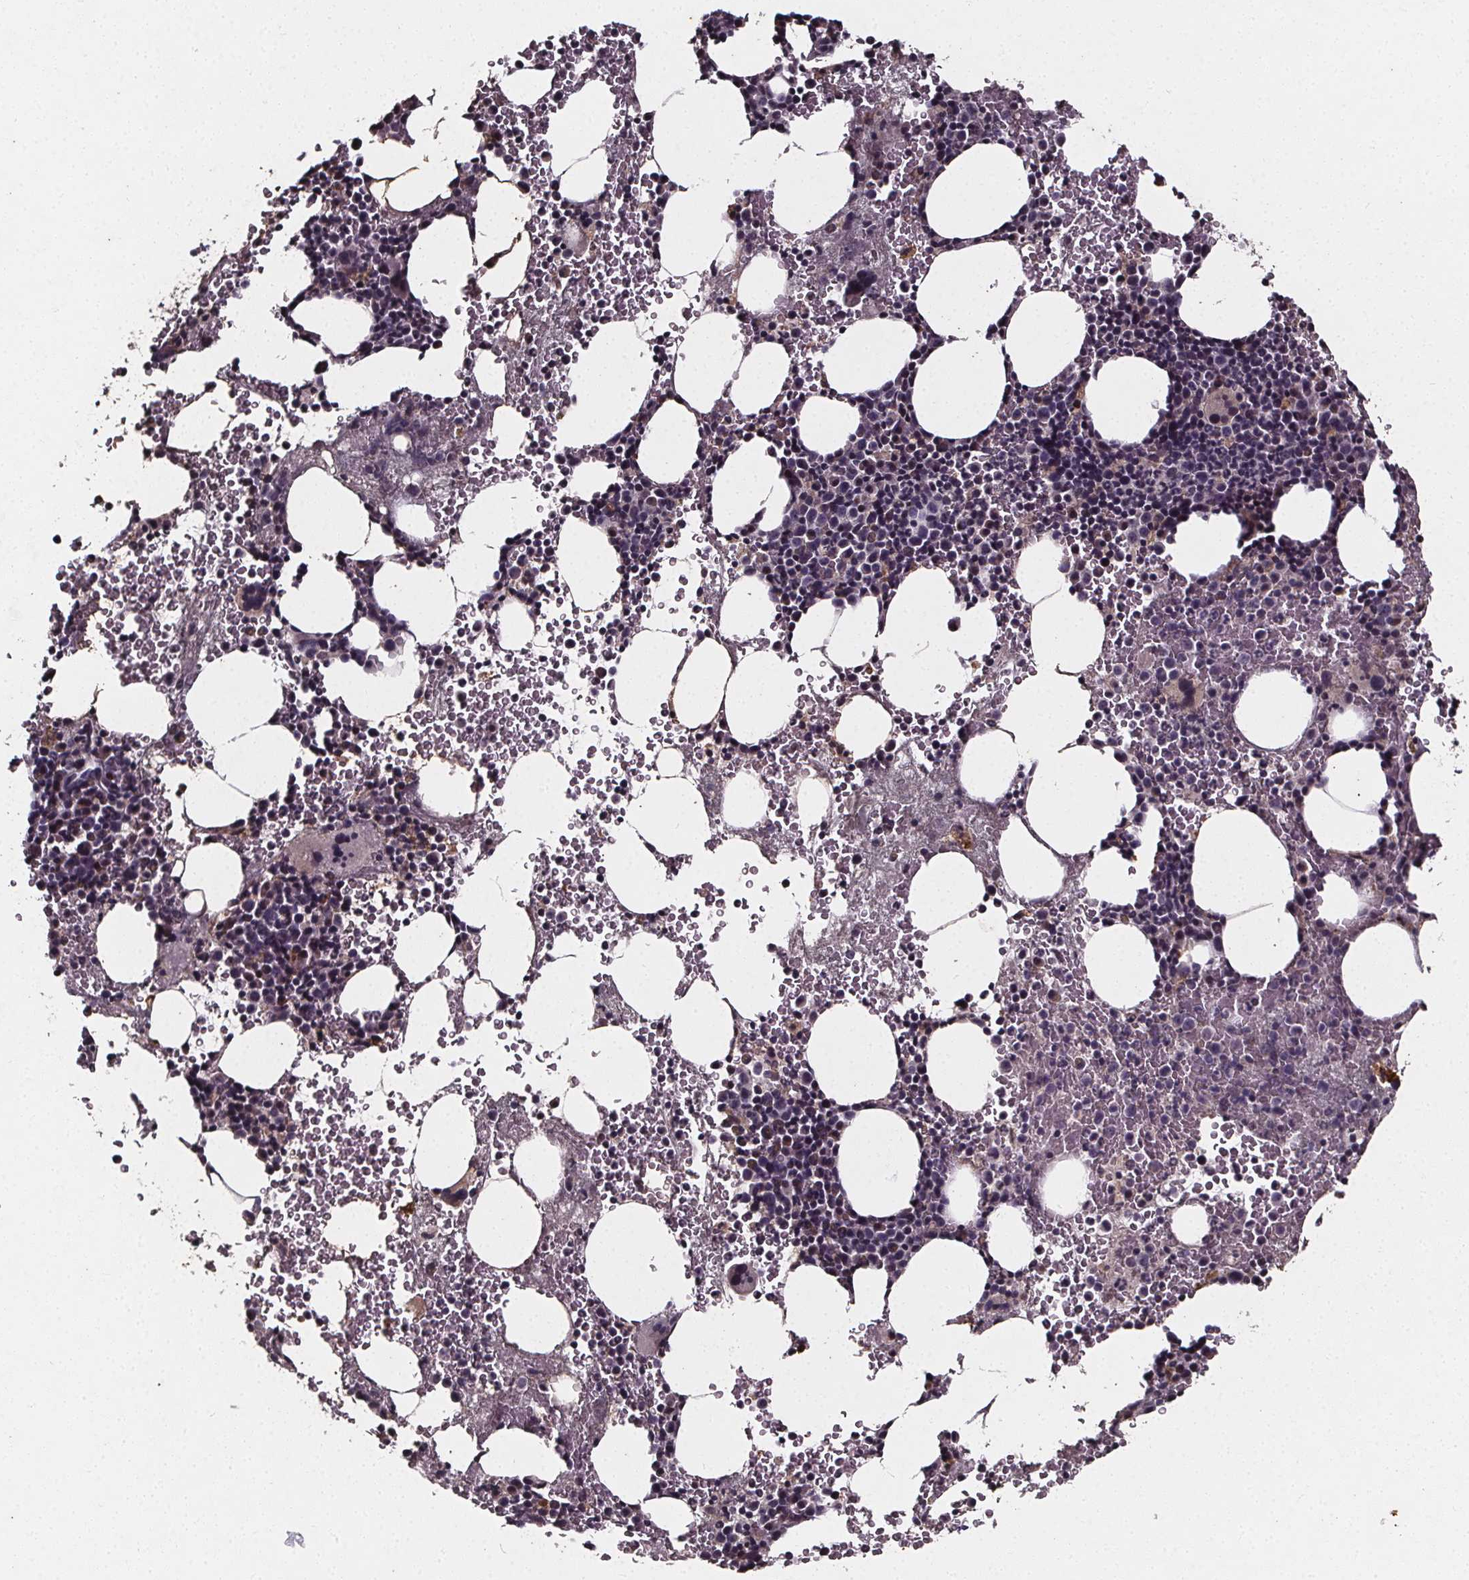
{"staining": {"intensity": "negative", "quantity": "none", "location": "none"}, "tissue": "bone marrow", "cell_type": "Hematopoietic cells", "image_type": "normal", "snomed": [{"axis": "morphology", "description": "Normal tissue, NOS"}, {"axis": "topography", "description": "Bone marrow"}], "caption": "DAB immunohistochemical staining of normal bone marrow exhibits no significant expression in hematopoietic cells. (Brightfield microscopy of DAB (3,3'-diaminobenzidine) IHC at high magnification).", "gene": "SPAG8", "patient": {"sex": "female", "age": 56}}